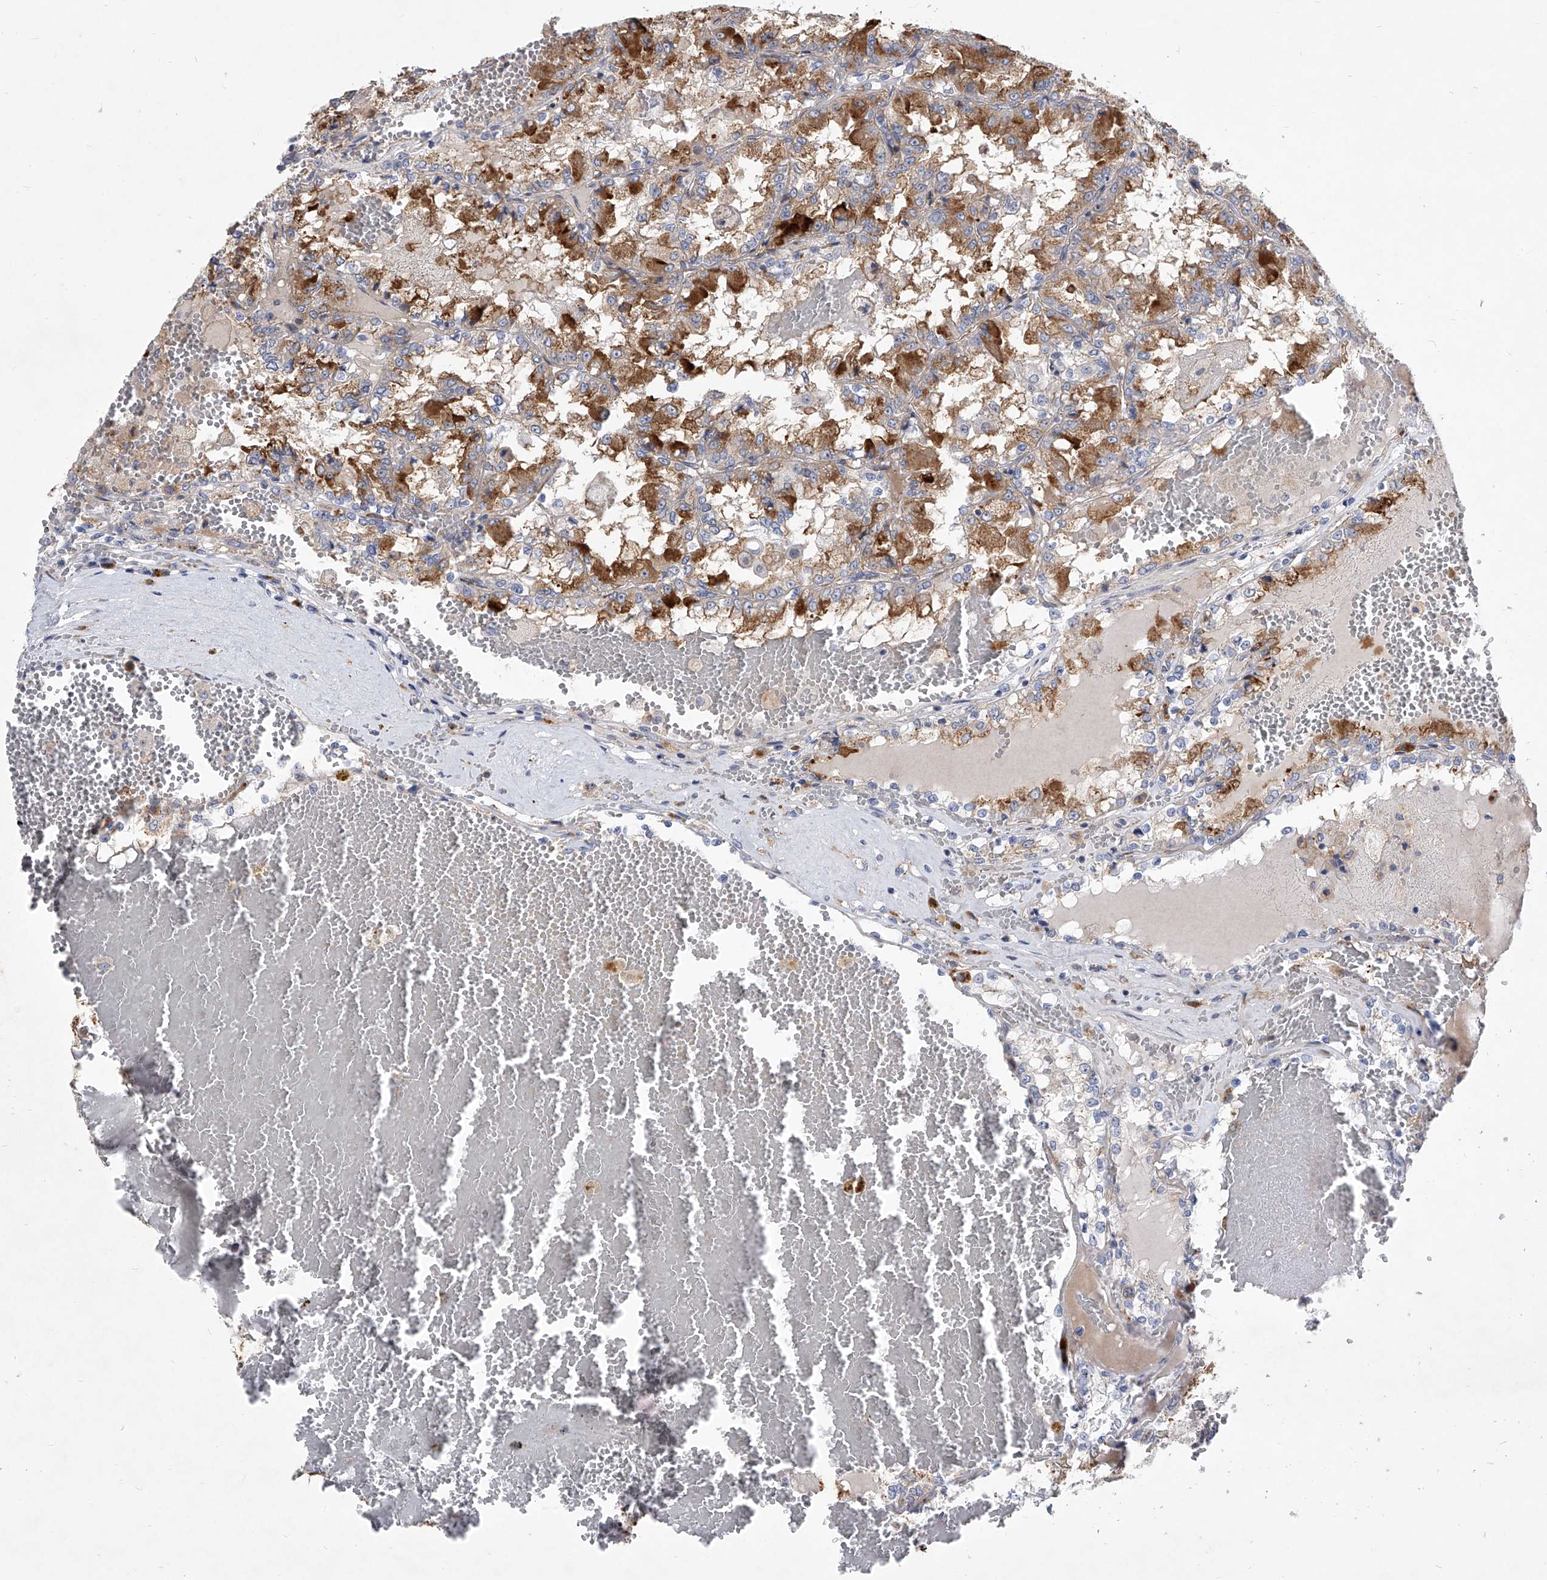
{"staining": {"intensity": "strong", "quantity": "25%-75%", "location": "cytoplasmic/membranous"}, "tissue": "renal cancer", "cell_type": "Tumor cells", "image_type": "cancer", "snomed": [{"axis": "morphology", "description": "Adenocarcinoma, NOS"}, {"axis": "topography", "description": "Kidney"}], "caption": "High-magnification brightfield microscopy of renal cancer stained with DAB (3,3'-diaminobenzidine) (brown) and counterstained with hematoxylin (blue). tumor cells exhibit strong cytoplasmic/membranous staining is identified in approximately25%-75% of cells.", "gene": "MINDY4", "patient": {"sex": "female", "age": 56}}